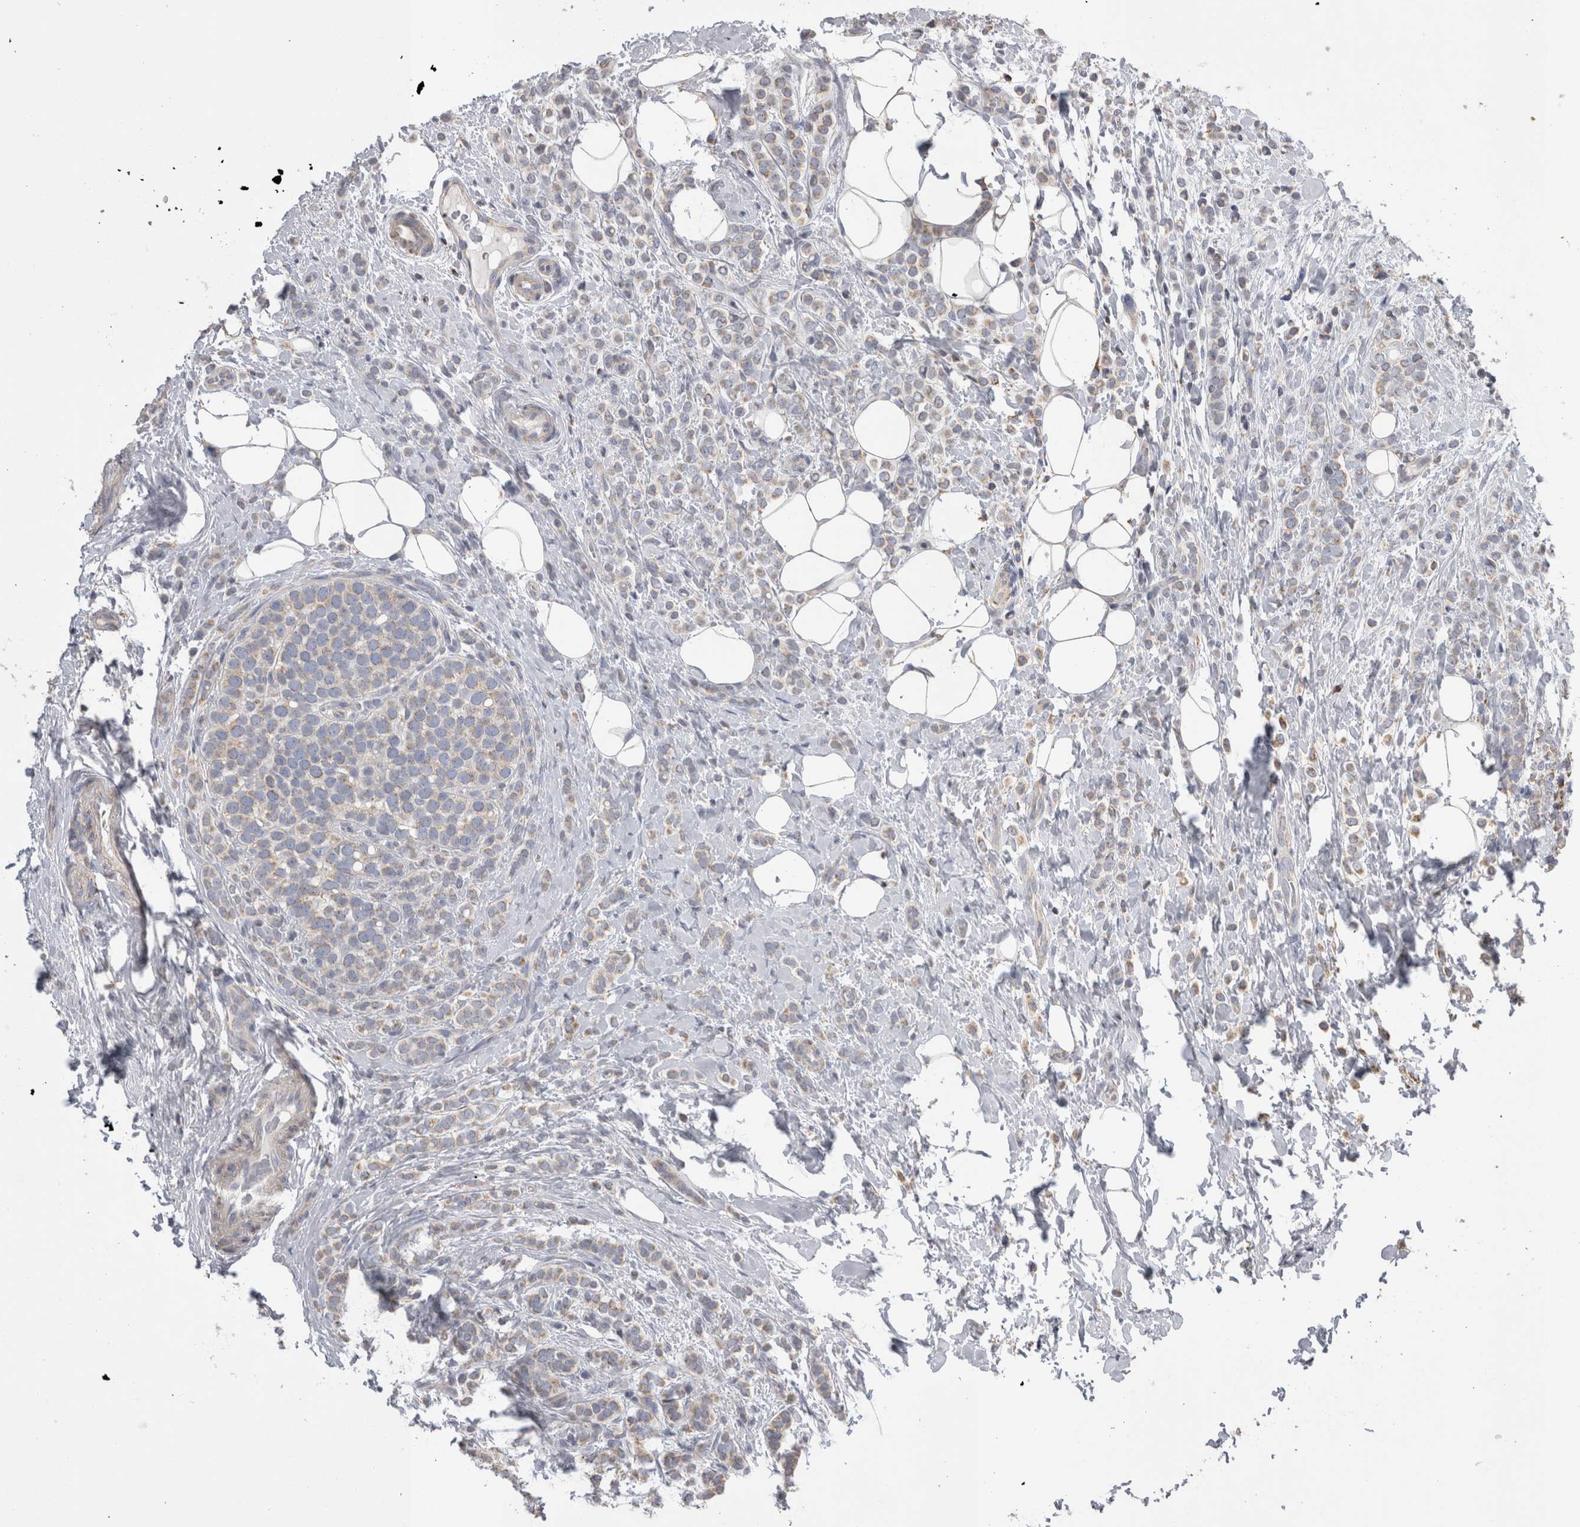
{"staining": {"intensity": "weak", "quantity": "<25%", "location": "cytoplasmic/membranous"}, "tissue": "breast cancer", "cell_type": "Tumor cells", "image_type": "cancer", "snomed": [{"axis": "morphology", "description": "Lobular carcinoma"}, {"axis": "topography", "description": "Breast"}], "caption": "A photomicrograph of human breast cancer is negative for staining in tumor cells.", "gene": "DHRS4", "patient": {"sex": "female", "age": 50}}